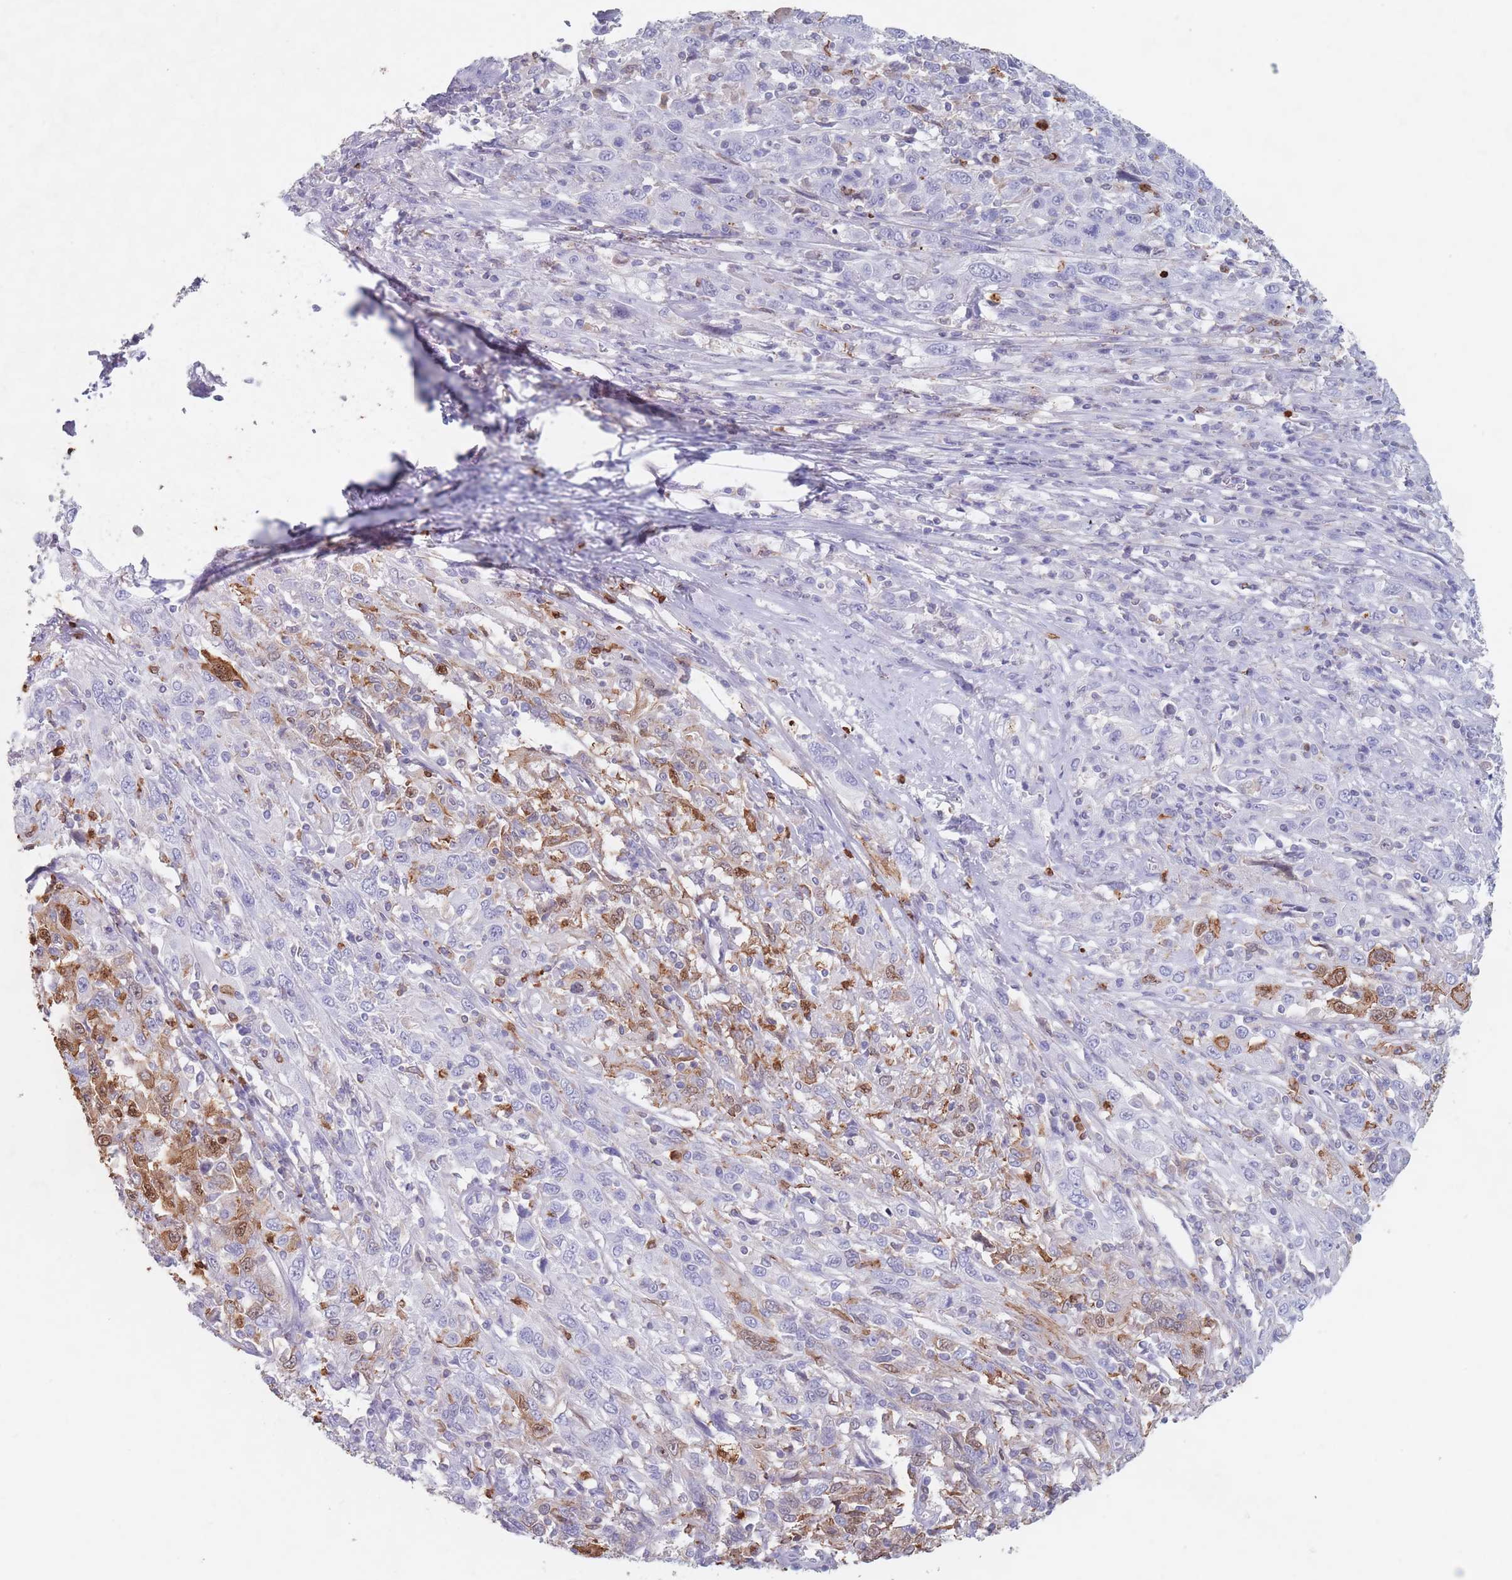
{"staining": {"intensity": "negative", "quantity": "none", "location": "none"}, "tissue": "cervical cancer", "cell_type": "Tumor cells", "image_type": "cancer", "snomed": [{"axis": "morphology", "description": "Squamous cell carcinoma, NOS"}, {"axis": "topography", "description": "Cervix"}], "caption": "This is a histopathology image of IHC staining of squamous cell carcinoma (cervical), which shows no positivity in tumor cells.", "gene": "ATP1A3", "patient": {"sex": "female", "age": 46}}